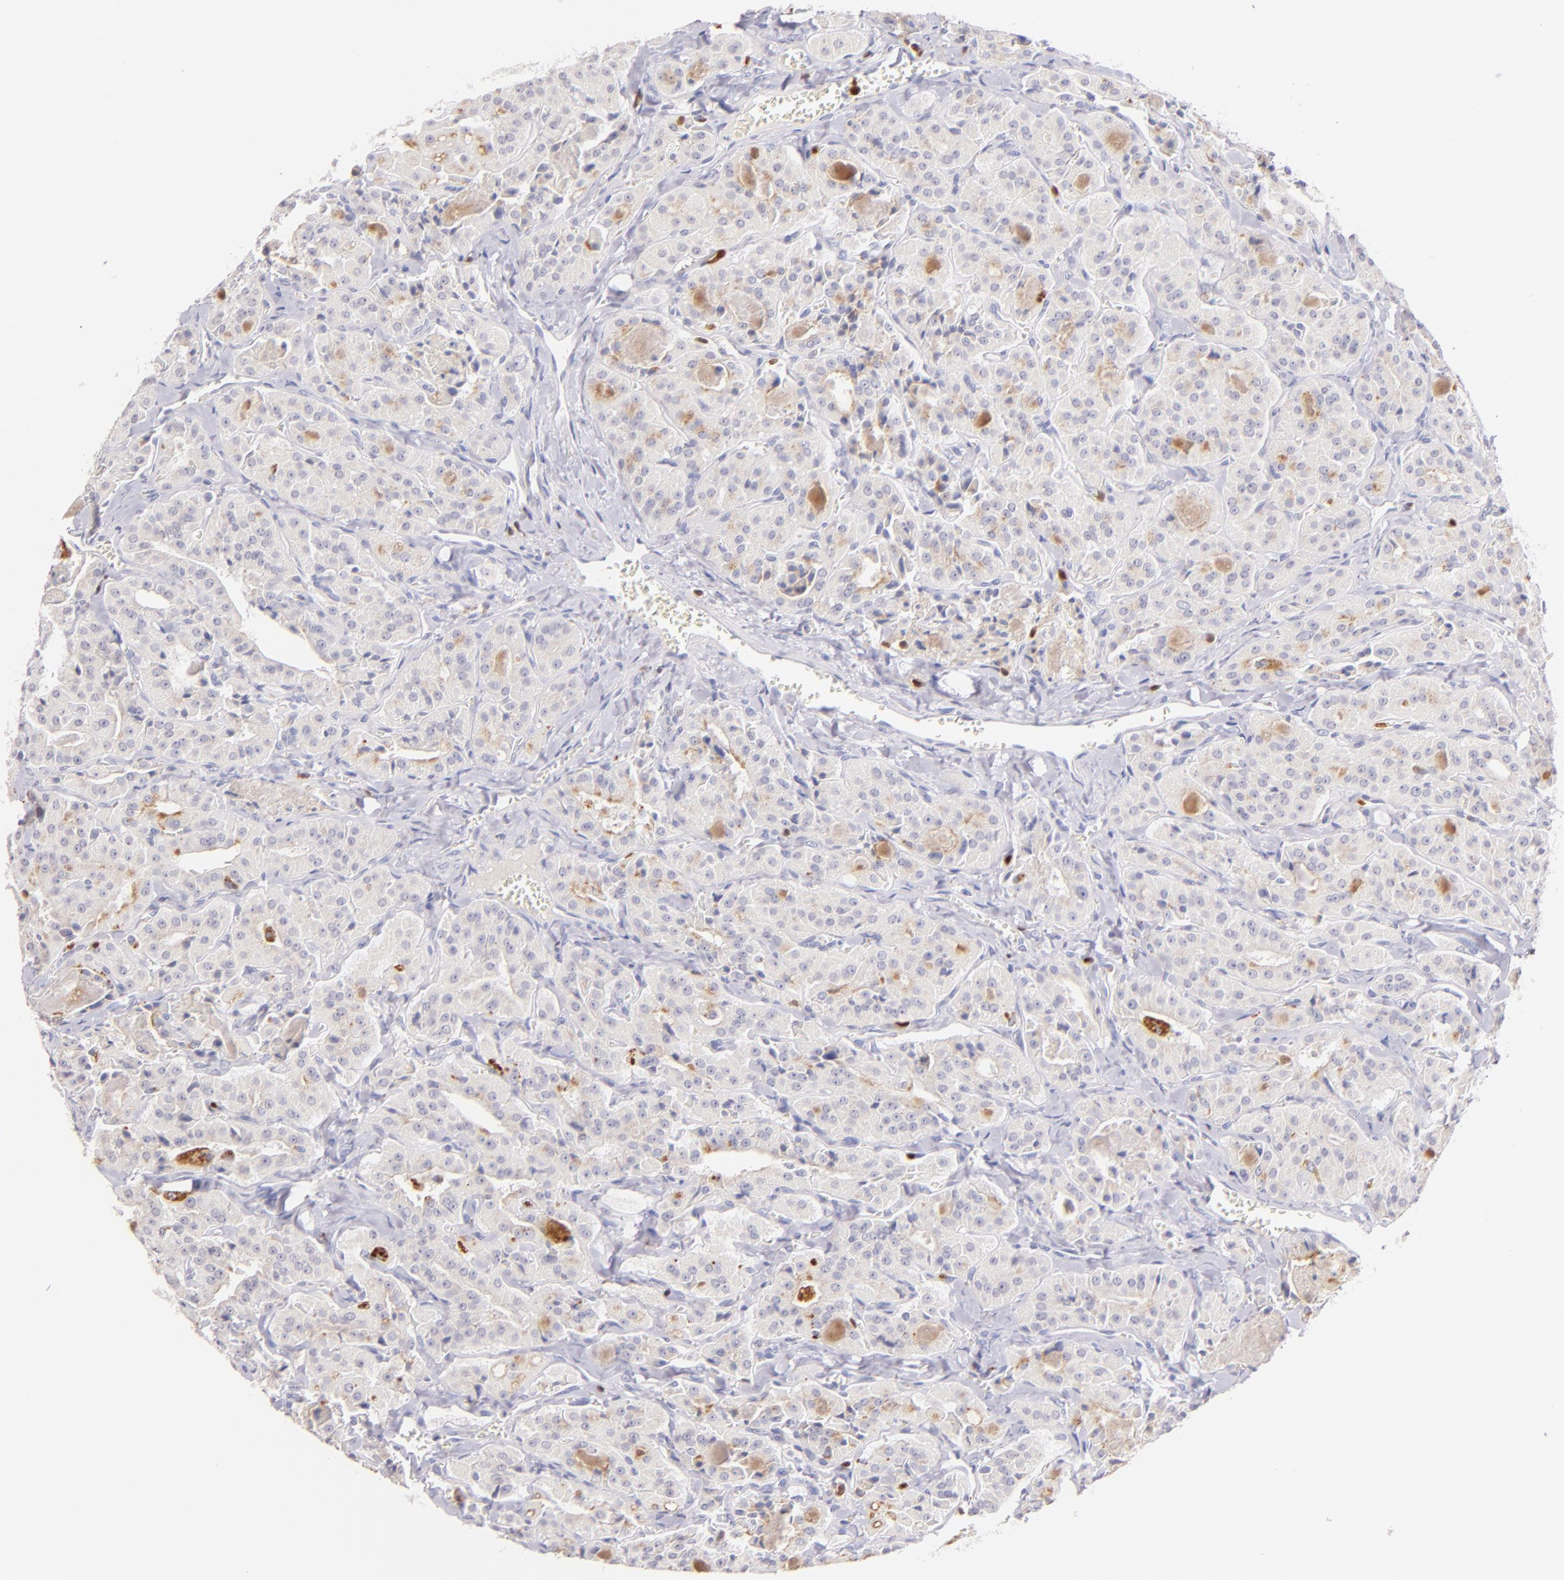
{"staining": {"intensity": "negative", "quantity": "none", "location": "none"}, "tissue": "thyroid cancer", "cell_type": "Tumor cells", "image_type": "cancer", "snomed": [{"axis": "morphology", "description": "Carcinoma, NOS"}, {"axis": "topography", "description": "Thyroid gland"}], "caption": "The image displays no staining of tumor cells in thyroid carcinoma.", "gene": "ZAP70", "patient": {"sex": "male", "age": 76}}